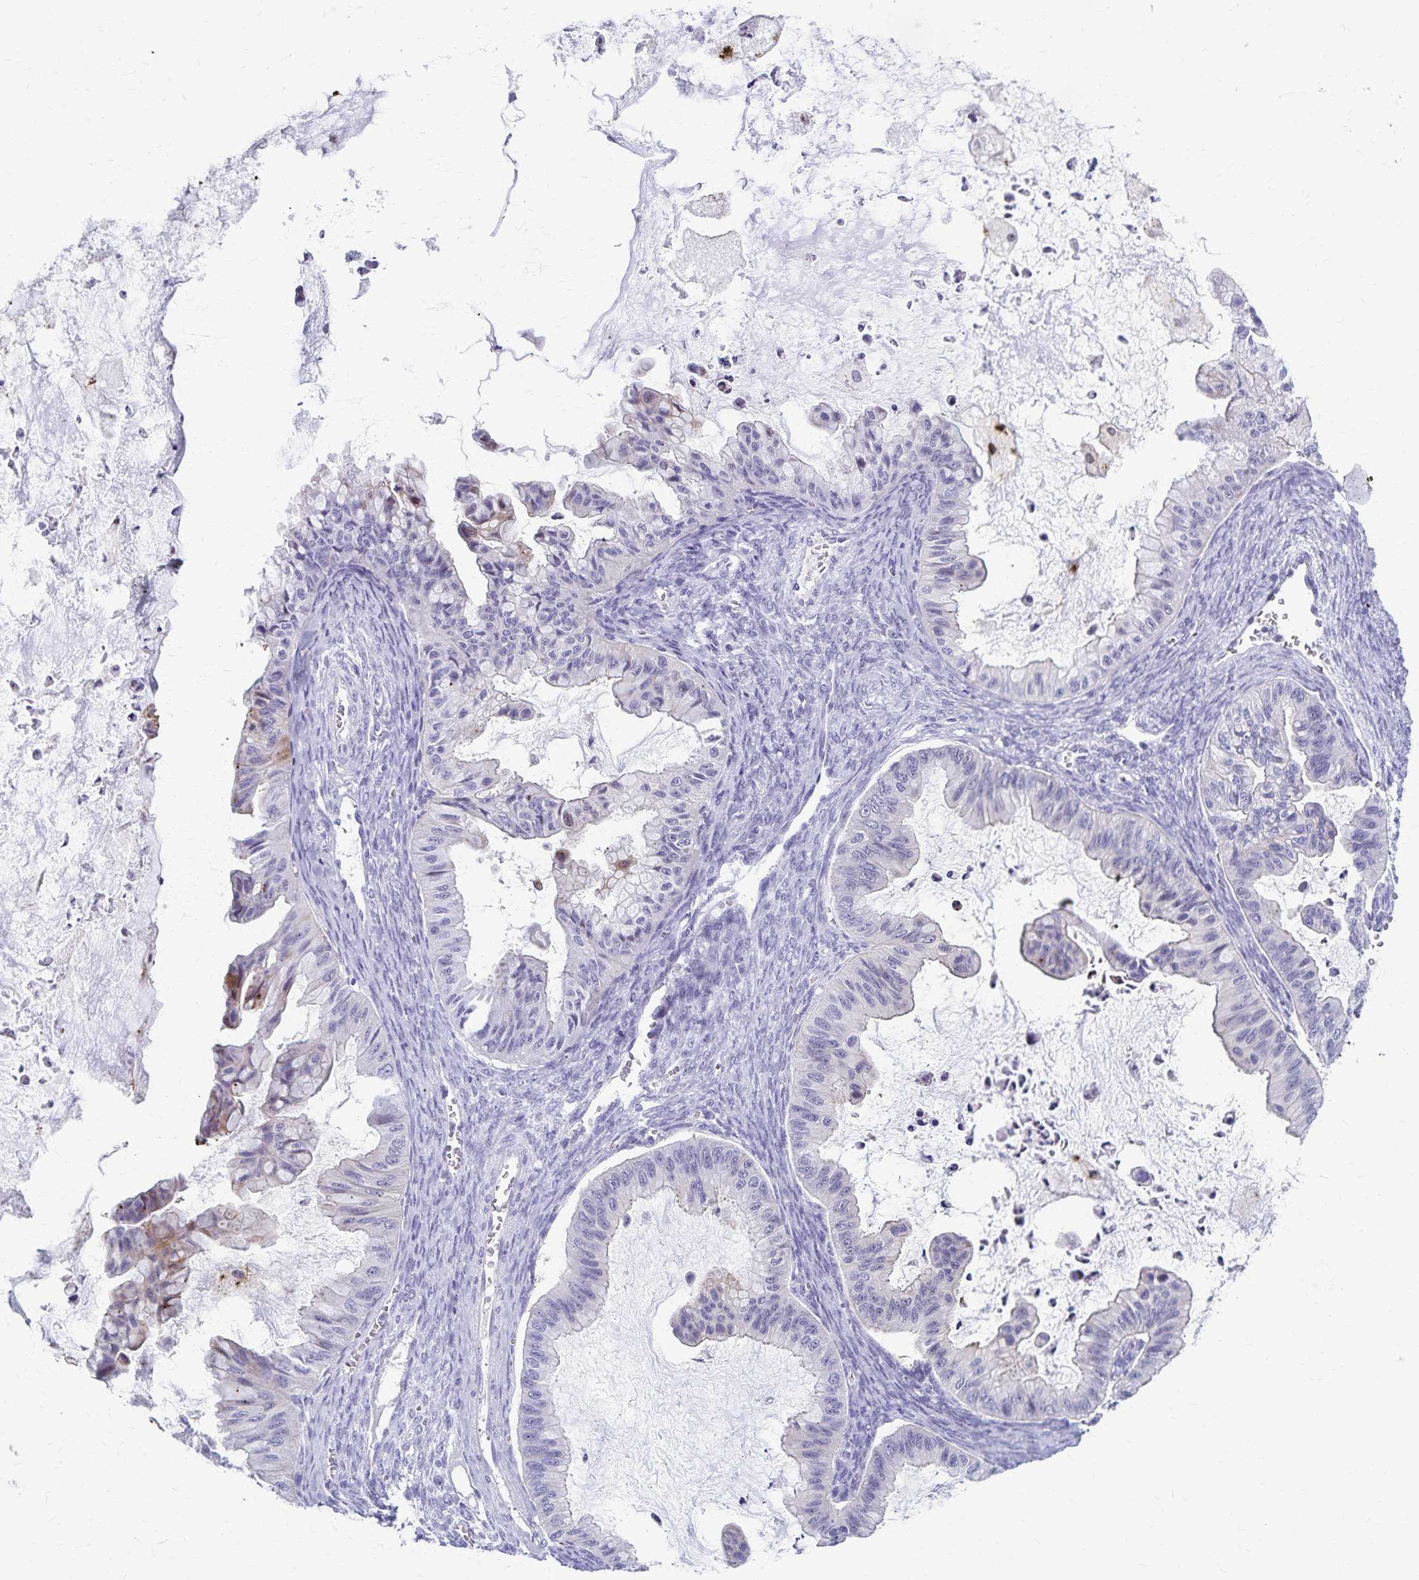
{"staining": {"intensity": "weak", "quantity": "<25%", "location": "cytoplasmic/membranous"}, "tissue": "ovarian cancer", "cell_type": "Tumor cells", "image_type": "cancer", "snomed": [{"axis": "morphology", "description": "Cystadenocarcinoma, mucinous, NOS"}, {"axis": "topography", "description": "Ovary"}], "caption": "Micrograph shows no protein staining in tumor cells of mucinous cystadenocarcinoma (ovarian) tissue.", "gene": "TMEM60", "patient": {"sex": "female", "age": 72}}